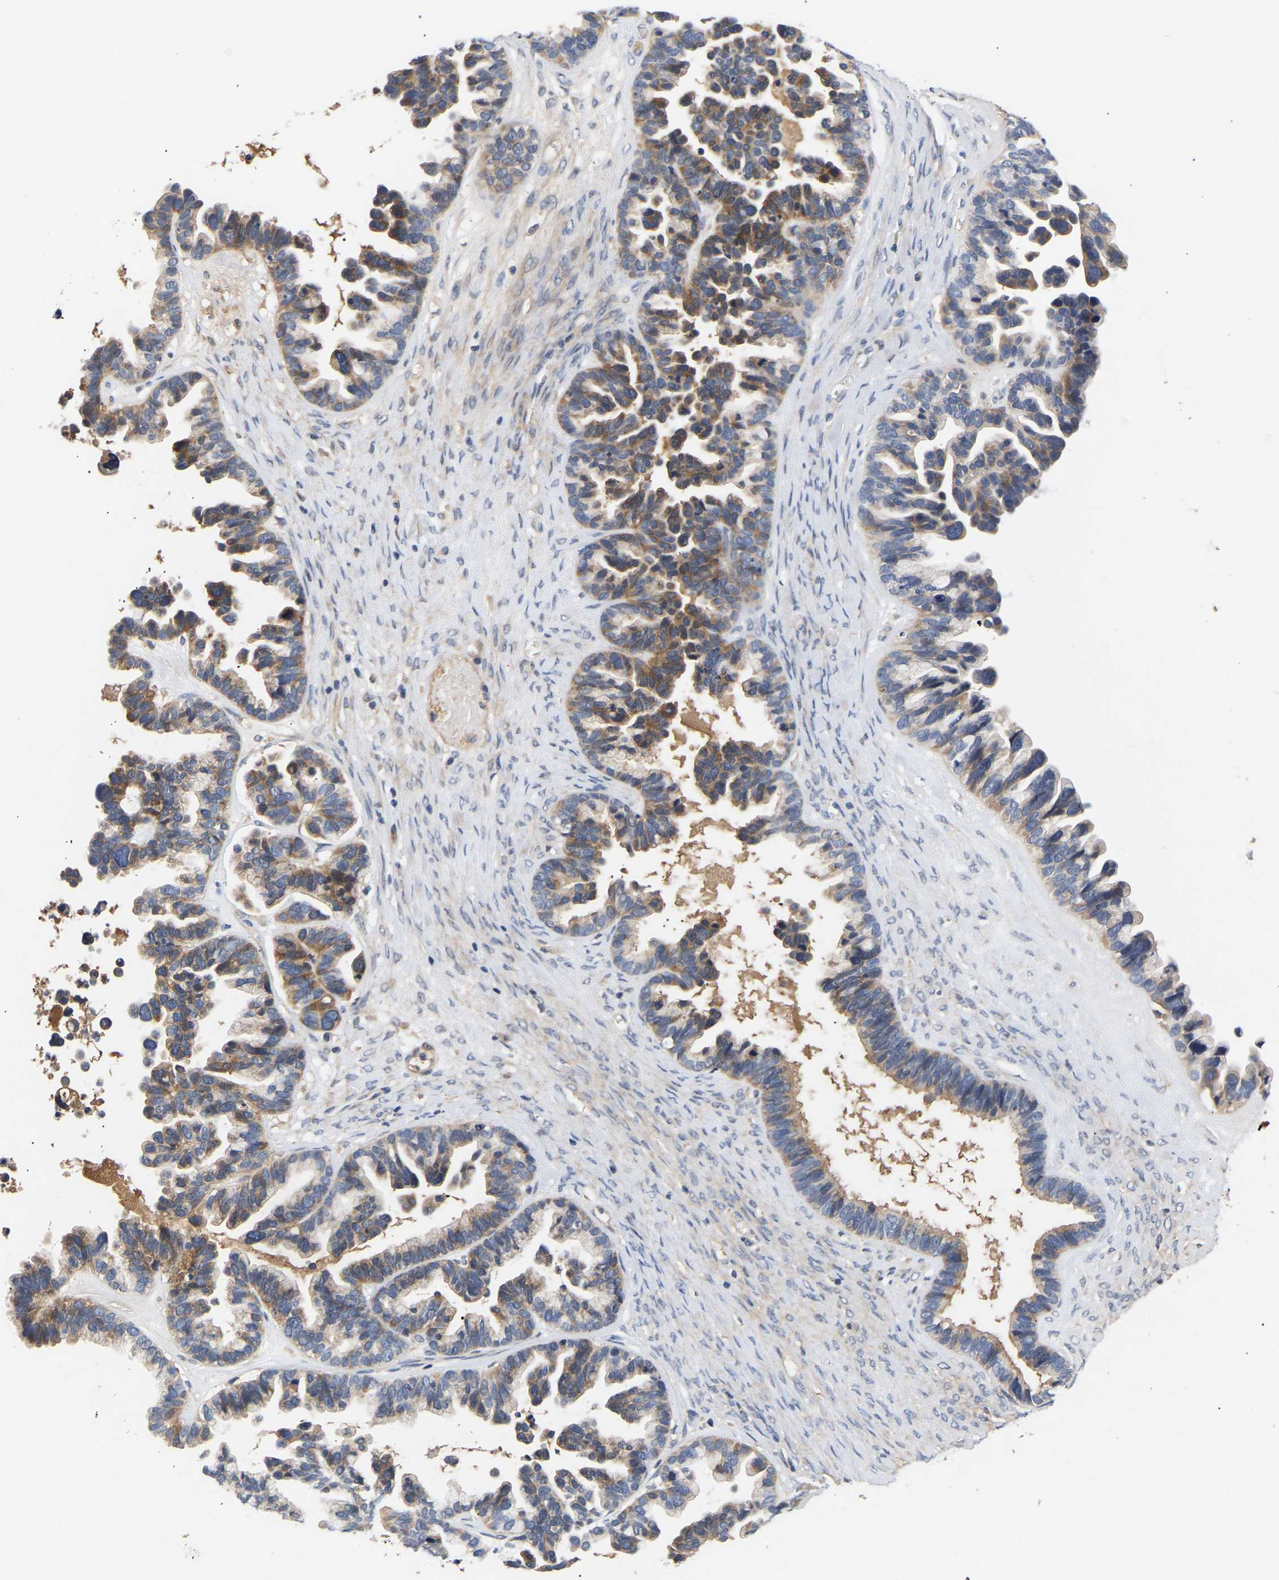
{"staining": {"intensity": "moderate", "quantity": "25%-75%", "location": "cytoplasmic/membranous"}, "tissue": "ovarian cancer", "cell_type": "Tumor cells", "image_type": "cancer", "snomed": [{"axis": "morphology", "description": "Cystadenocarcinoma, serous, NOS"}, {"axis": "topography", "description": "Ovary"}], "caption": "Immunohistochemical staining of ovarian serous cystadenocarcinoma reveals moderate cytoplasmic/membranous protein positivity in approximately 25%-75% of tumor cells.", "gene": "KASH5", "patient": {"sex": "female", "age": 56}}